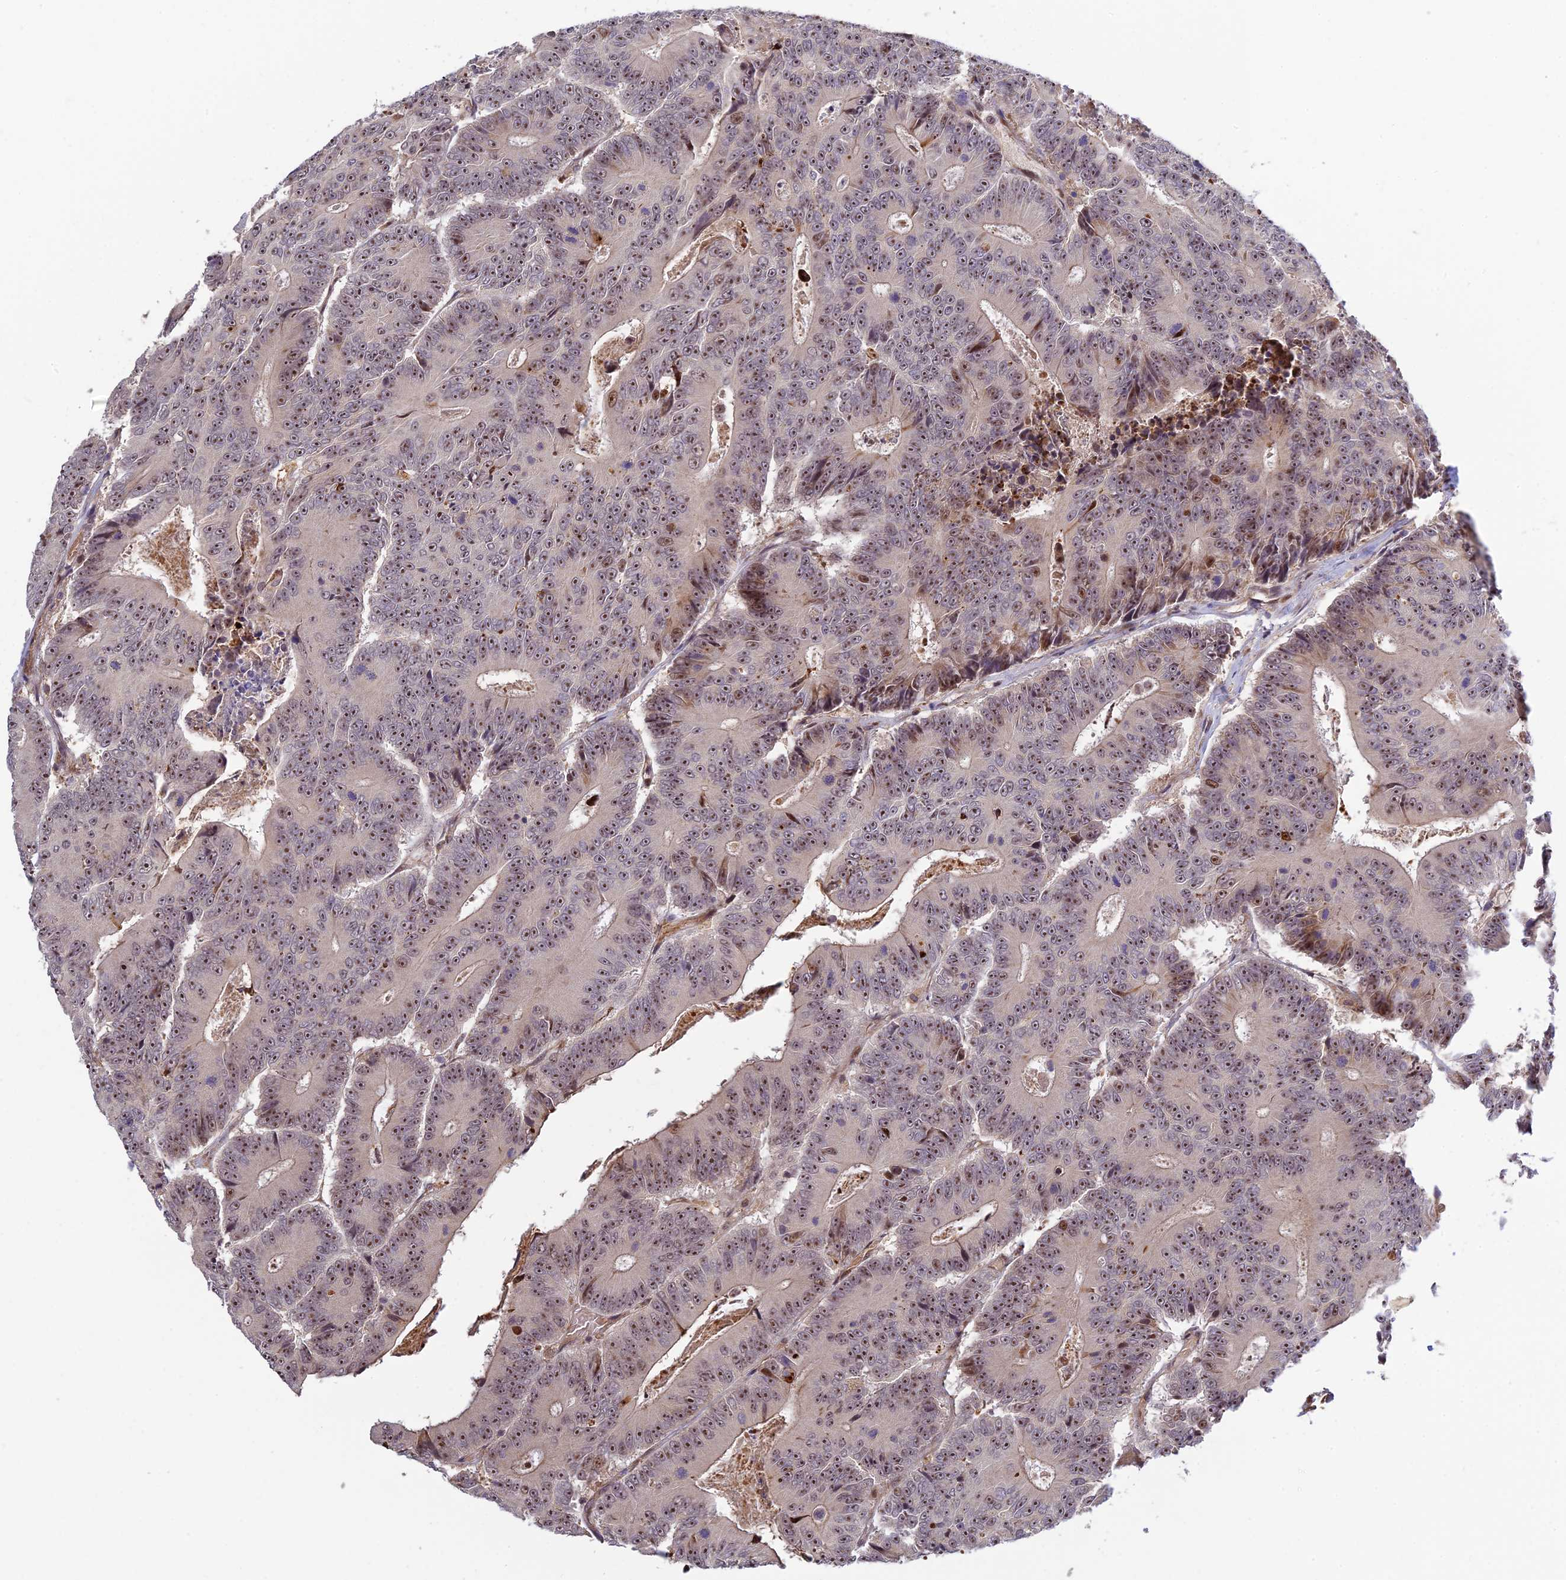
{"staining": {"intensity": "strong", "quantity": ">75%", "location": "nuclear"}, "tissue": "colorectal cancer", "cell_type": "Tumor cells", "image_type": "cancer", "snomed": [{"axis": "morphology", "description": "Adenocarcinoma, NOS"}, {"axis": "topography", "description": "Colon"}], "caption": "The micrograph exhibits a brown stain indicating the presence of a protein in the nuclear of tumor cells in colorectal adenocarcinoma.", "gene": "UFSP2", "patient": {"sex": "male", "age": 83}}